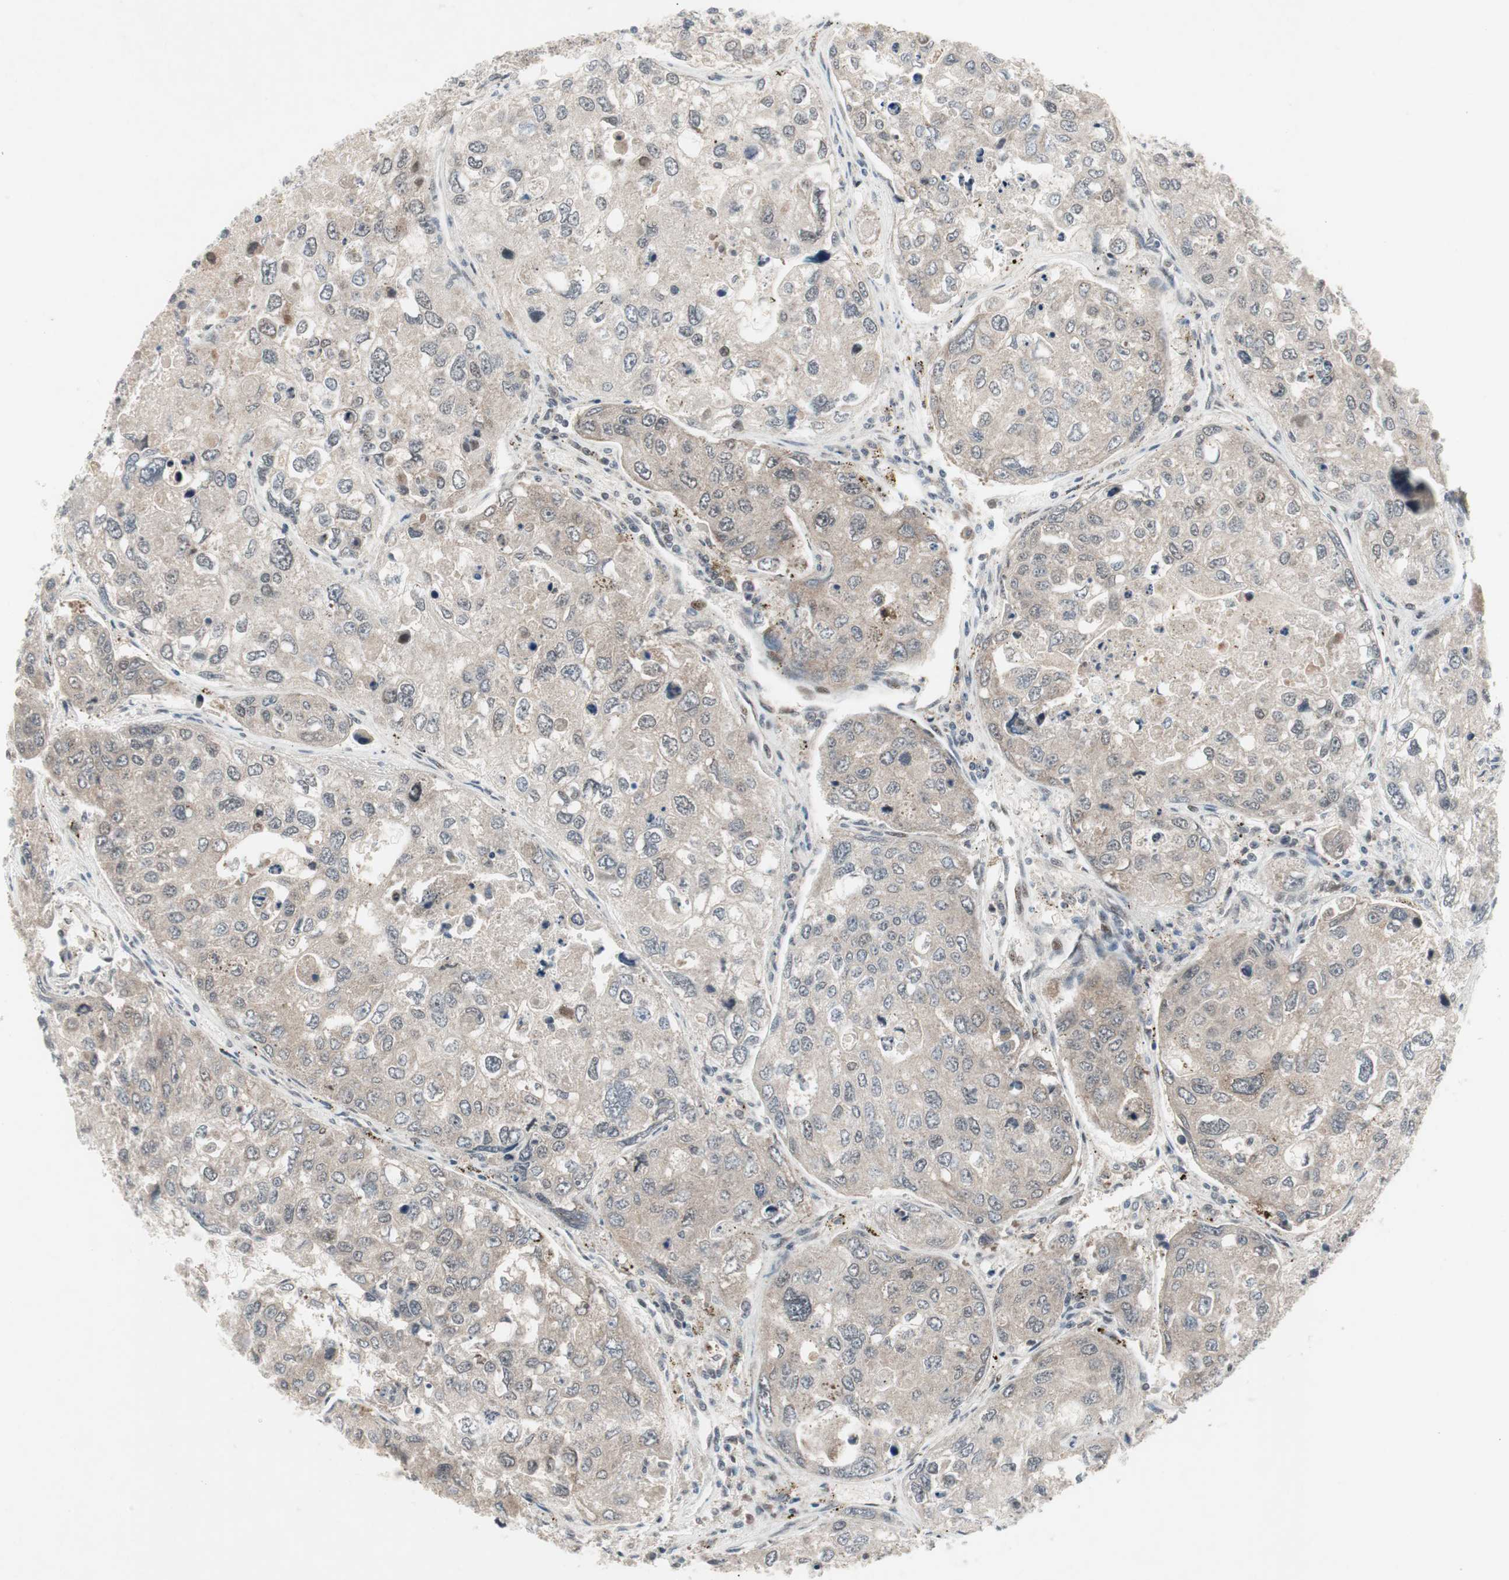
{"staining": {"intensity": "weak", "quantity": "25%-75%", "location": "cytoplasmic/membranous"}, "tissue": "urothelial cancer", "cell_type": "Tumor cells", "image_type": "cancer", "snomed": [{"axis": "morphology", "description": "Urothelial carcinoma, High grade"}, {"axis": "topography", "description": "Lymph node"}, {"axis": "topography", "description": "Urinary bladder"}], "caption": "The image shows immunohistochemical staining of urothelial cancer. There is weak cytoplasmic/membranous positivity is identified in about 25%-75% of tumor cells.", "gene": "TCF12", "patient": {"sex": "male", "age": 51}}